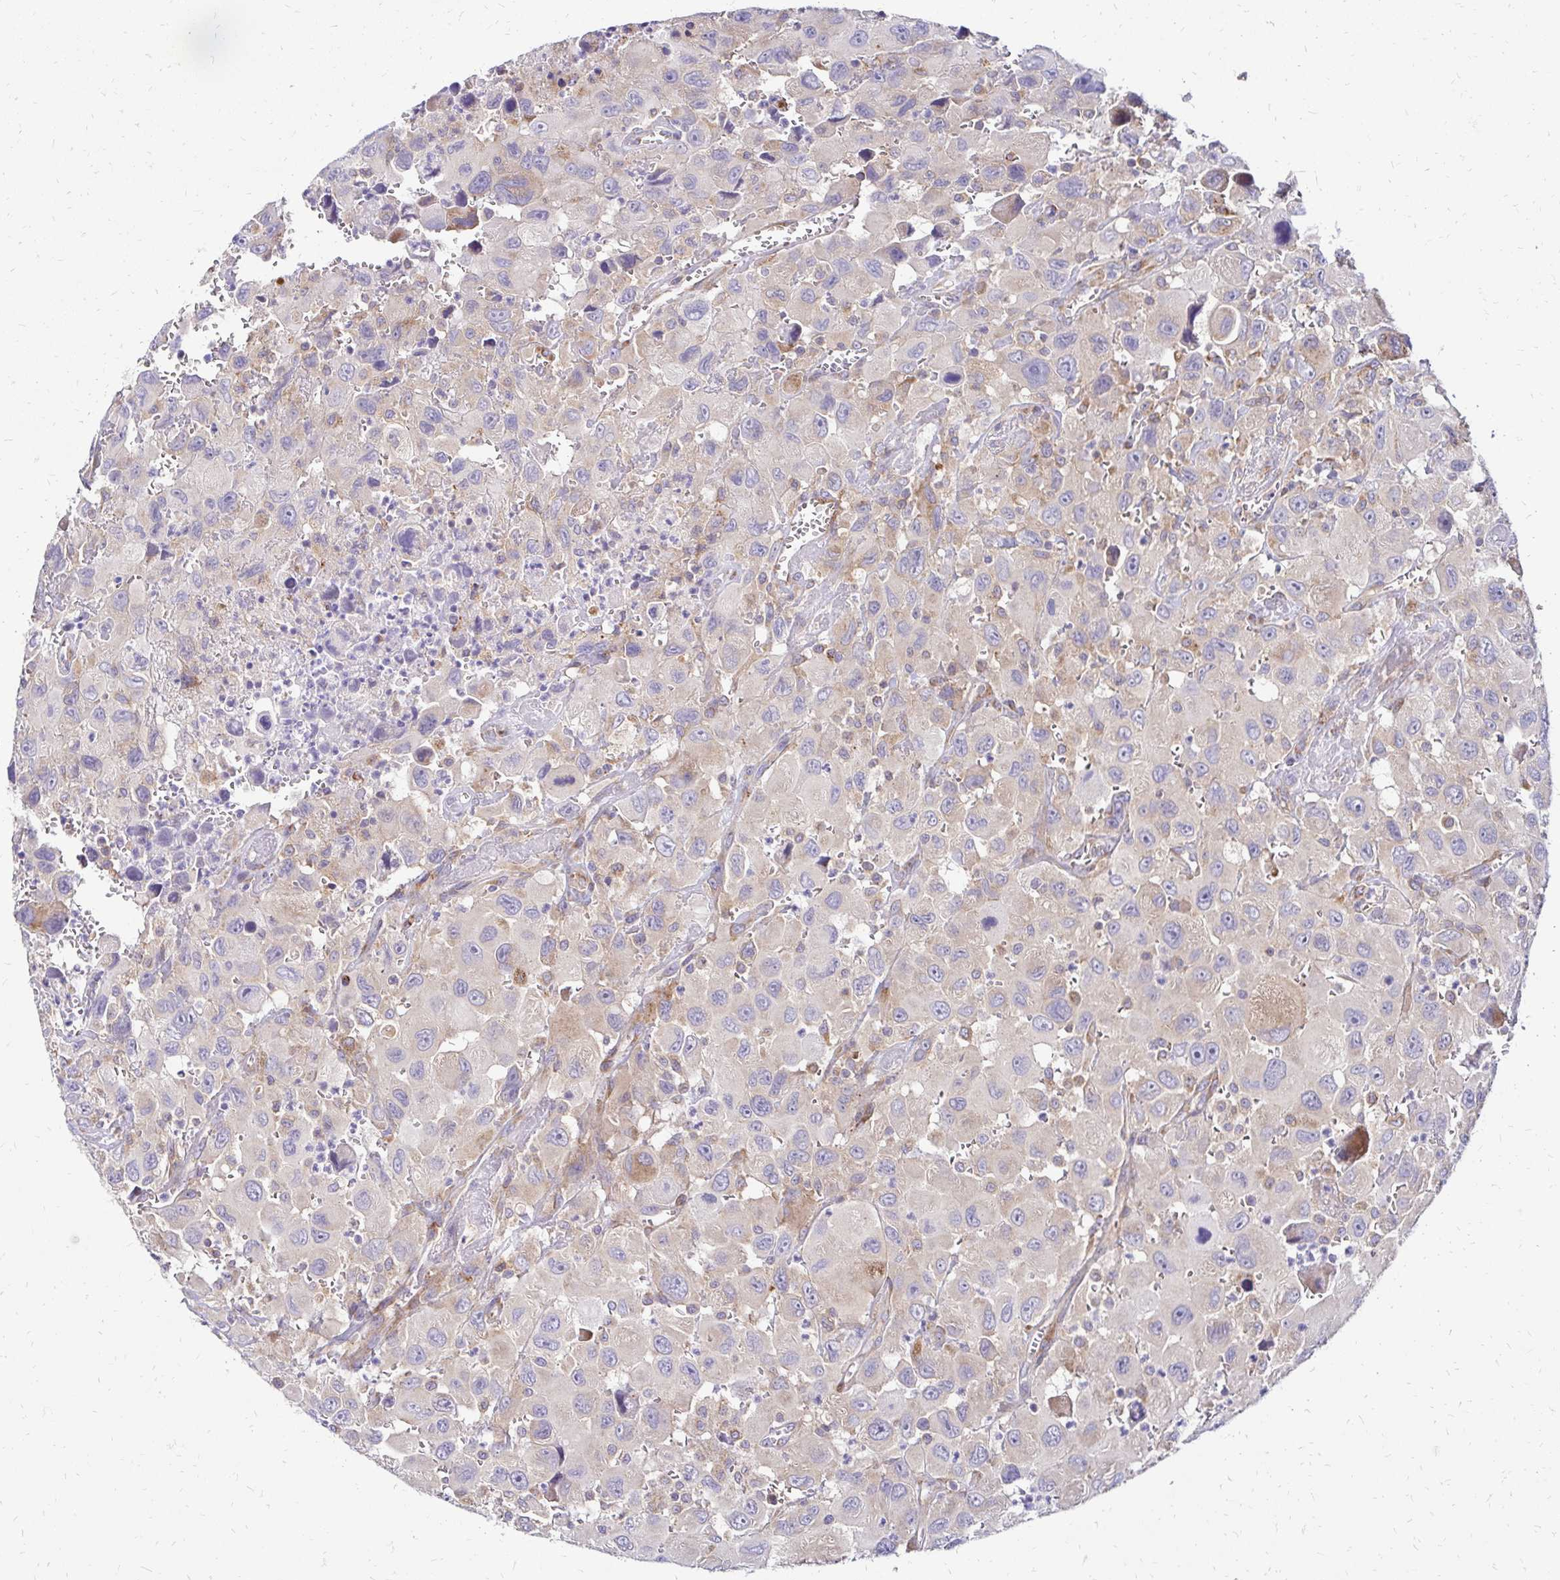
{"staining": {"intensity": "weak", "quantity": "<25%", "location": "cytoplasmic/membranous"}, "tissue": "head and neck cancer", "cell_type": "Tumor cells", "image_type": "cancer", "snomed": [{"axis": "morphology", "description": "Squamous cell carcinoma, NOS"}, {"axis": "morphology", "description": "Squamous cell carcinoma, metastatic, NOS"}, {"axis": "topography", "description": "Oral tissue"}, {"axis": "topography", "description": "Head-Neck"}], "caption": "Head and neck cancer stained for a protein using IHC shows no staining tumor cells.", "gene": "IDUA", "patient": {"sex": "female", "age": 85}}